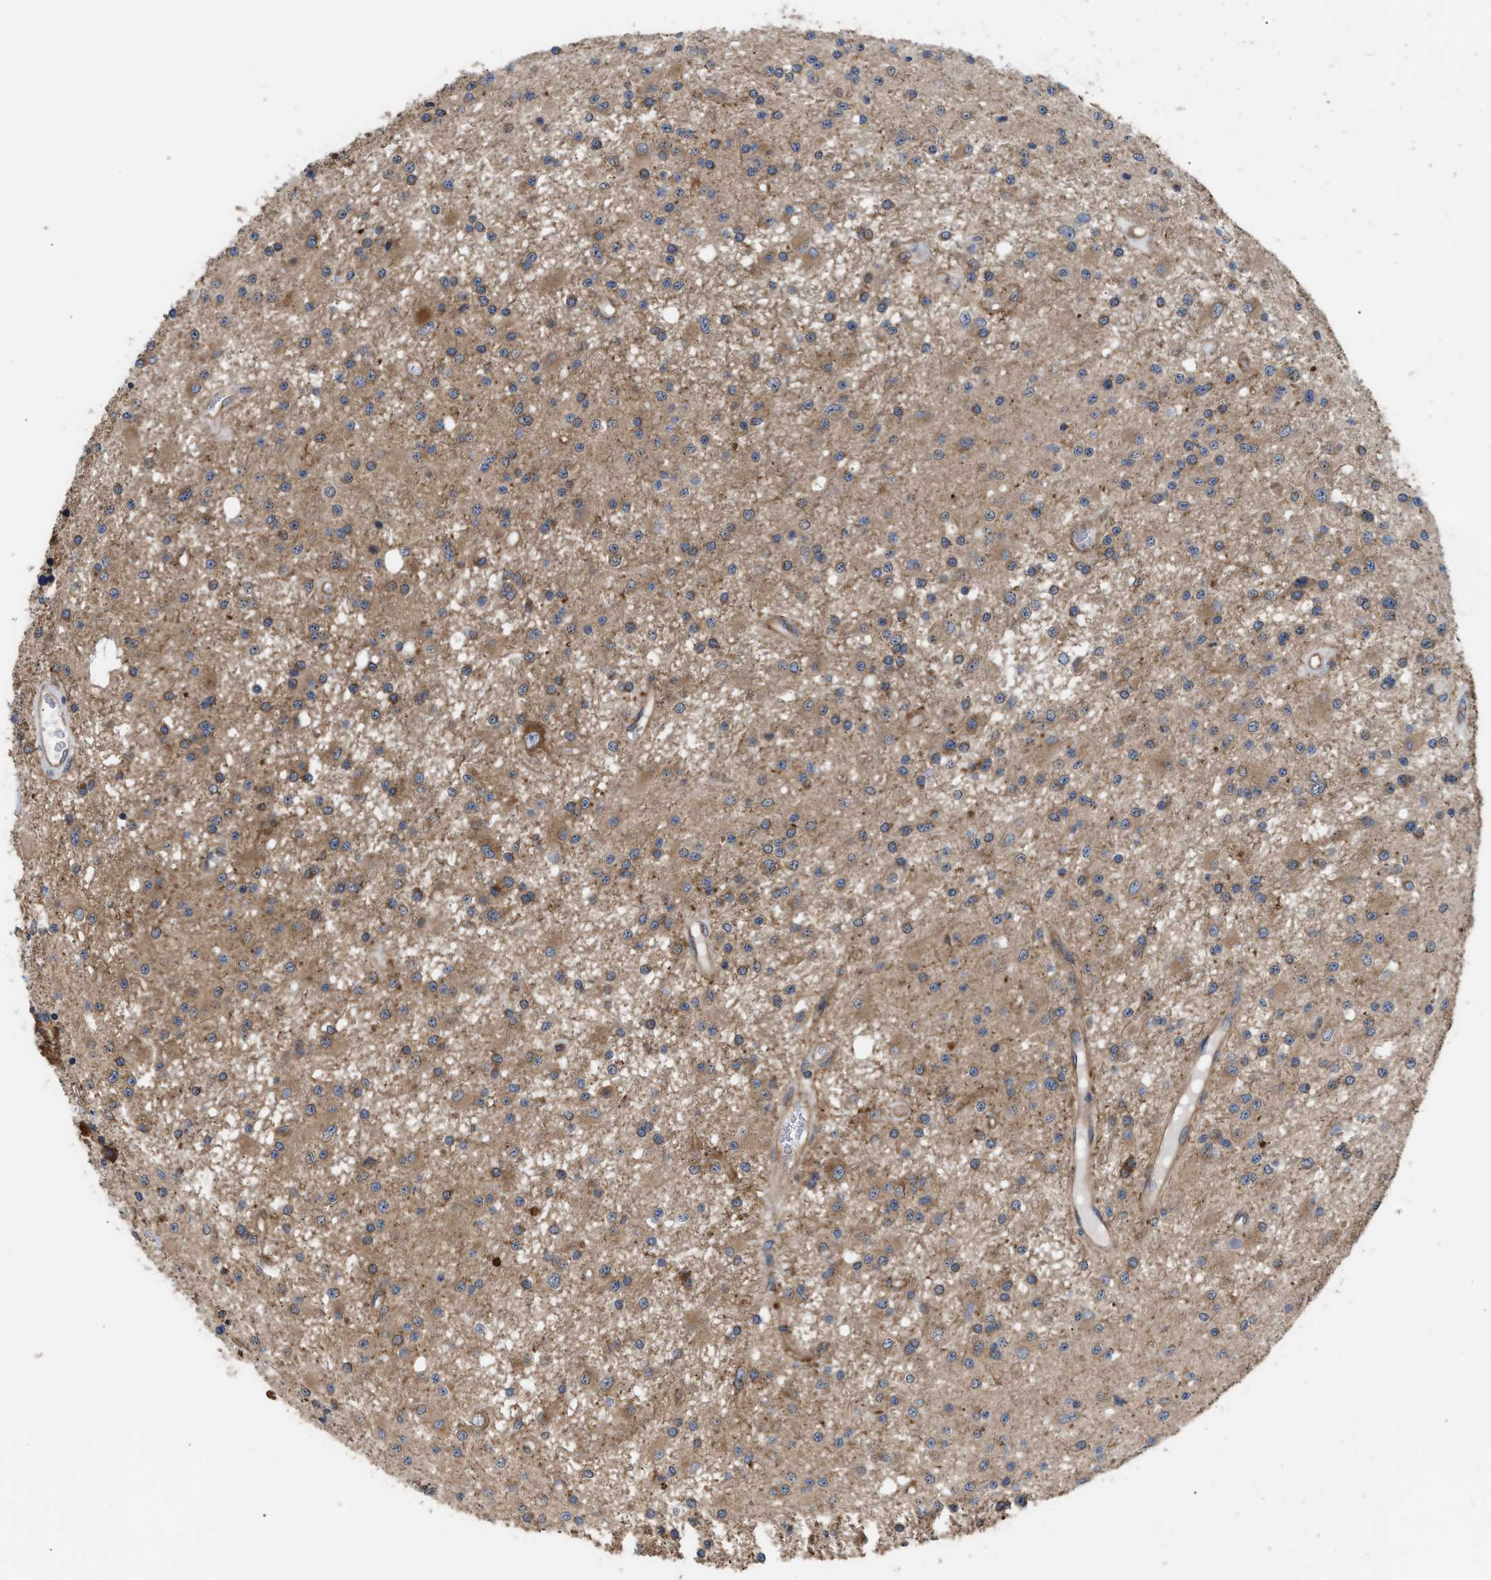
{"staining": {"intensity": "moderate", "quantity": ">75%", "location": "cytoplasmic/membranous"}, "tissue": "glioma", "cell_type": "Tumor cells", "image_type": "cancer", "snomed": [{"axis": "morphology", "description": "Glioma, malignant, Low grade"}, {"axis": "topography", "description": "Brain"}], "caption": "Immunohistochemical staining of malignant glioma (low-grade) demonstrates moderate cytoplasmic/membranous protein positivity in approximately >75% of tumor cells.", "gene": "LAPTM4B", "patient": {"sex": "male", "age": 58}}